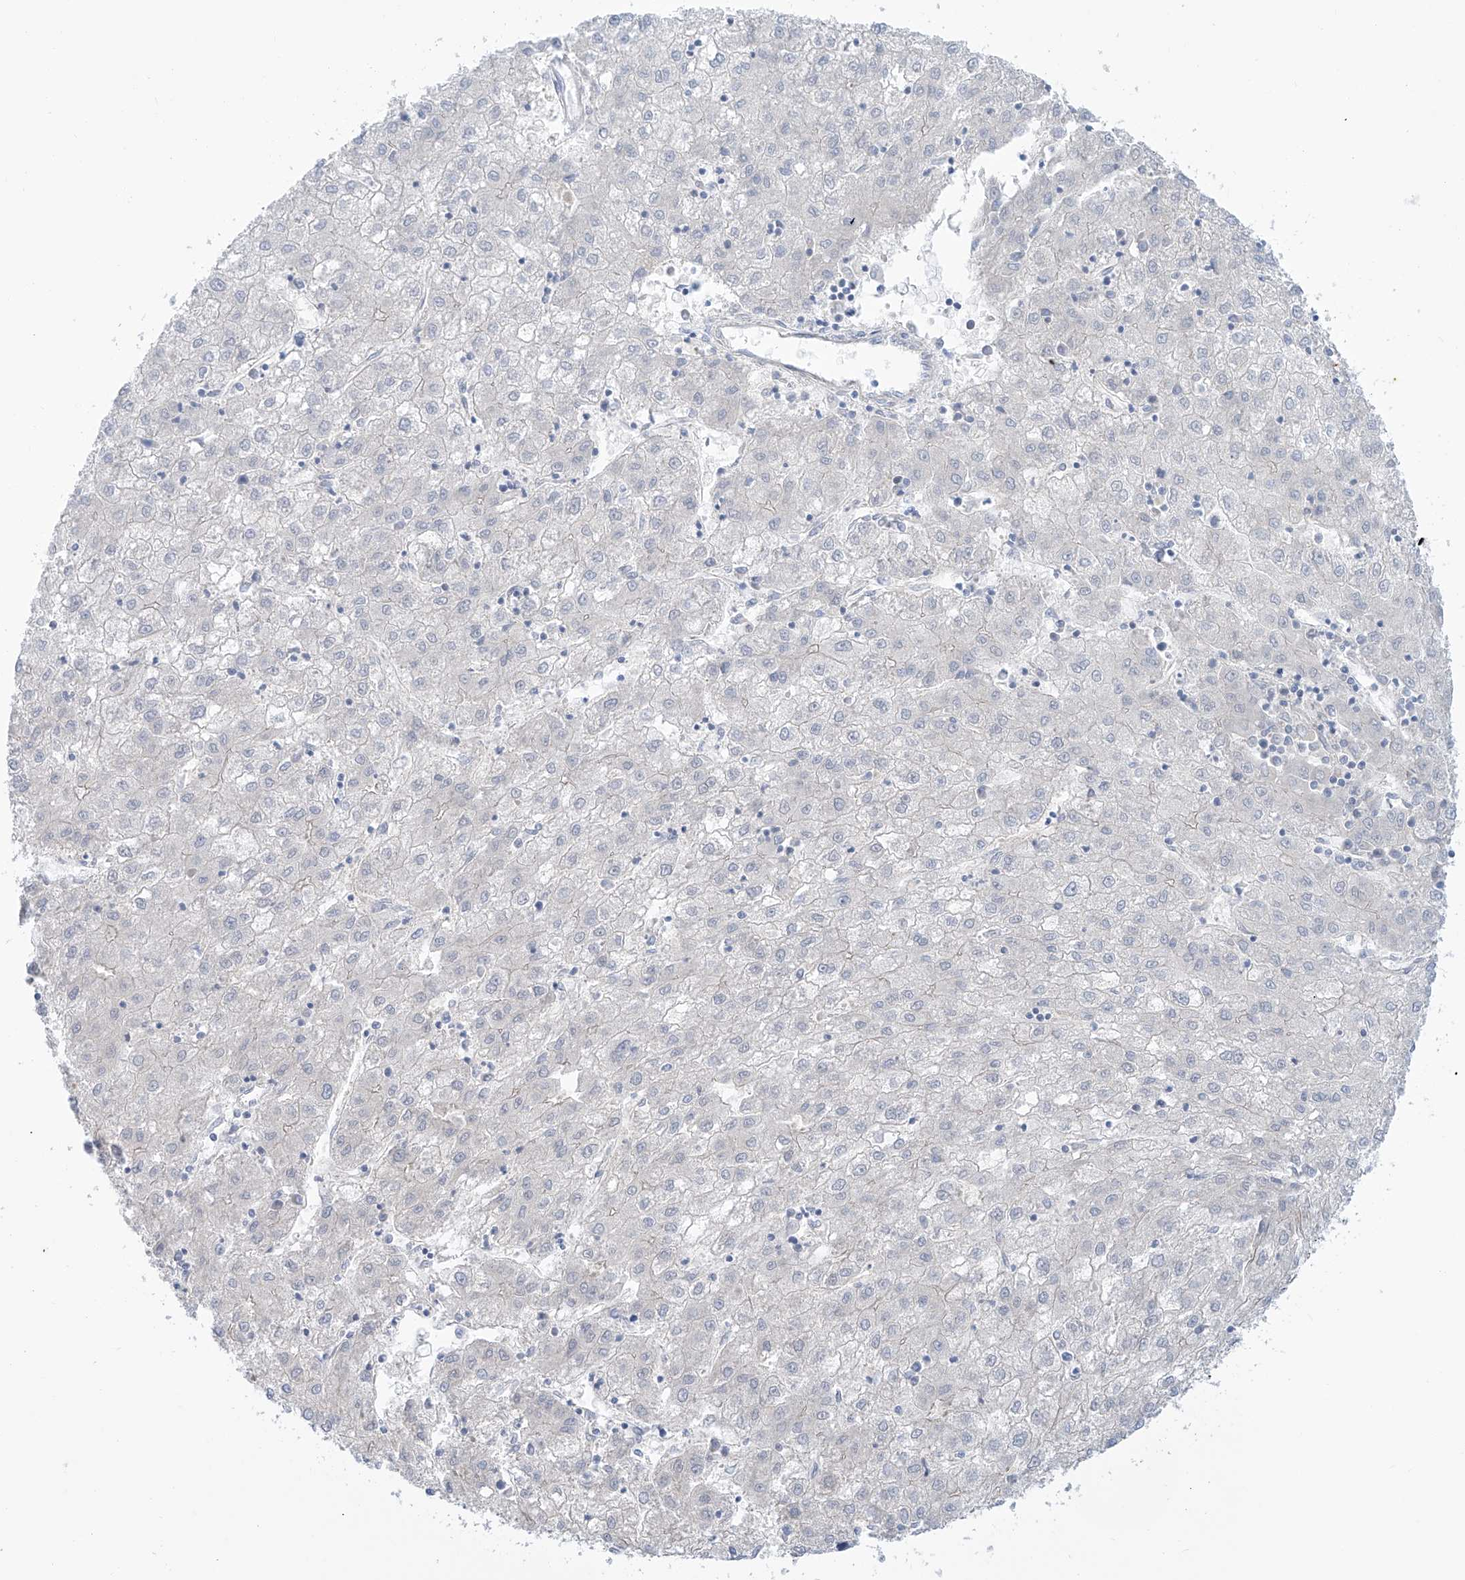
{"staining": {"intensity": "negative", "quantity": "none", "location": "none"}, "tissue": "liver cancer", "cell_type": "Tumor cells", "image_type": "cancer", "snomed": [{"axis": "morphology", "description": "Carcinoma, Hepatocellular, NOS"}, {"axis": "topography", "description": "Liver"}], "caption": "There is no significant staining in tumor cells of liver cancer (hepatocellular carcinoma).", "gene": "TMEM209", "patient": {"sex": "male", "age": 72}}